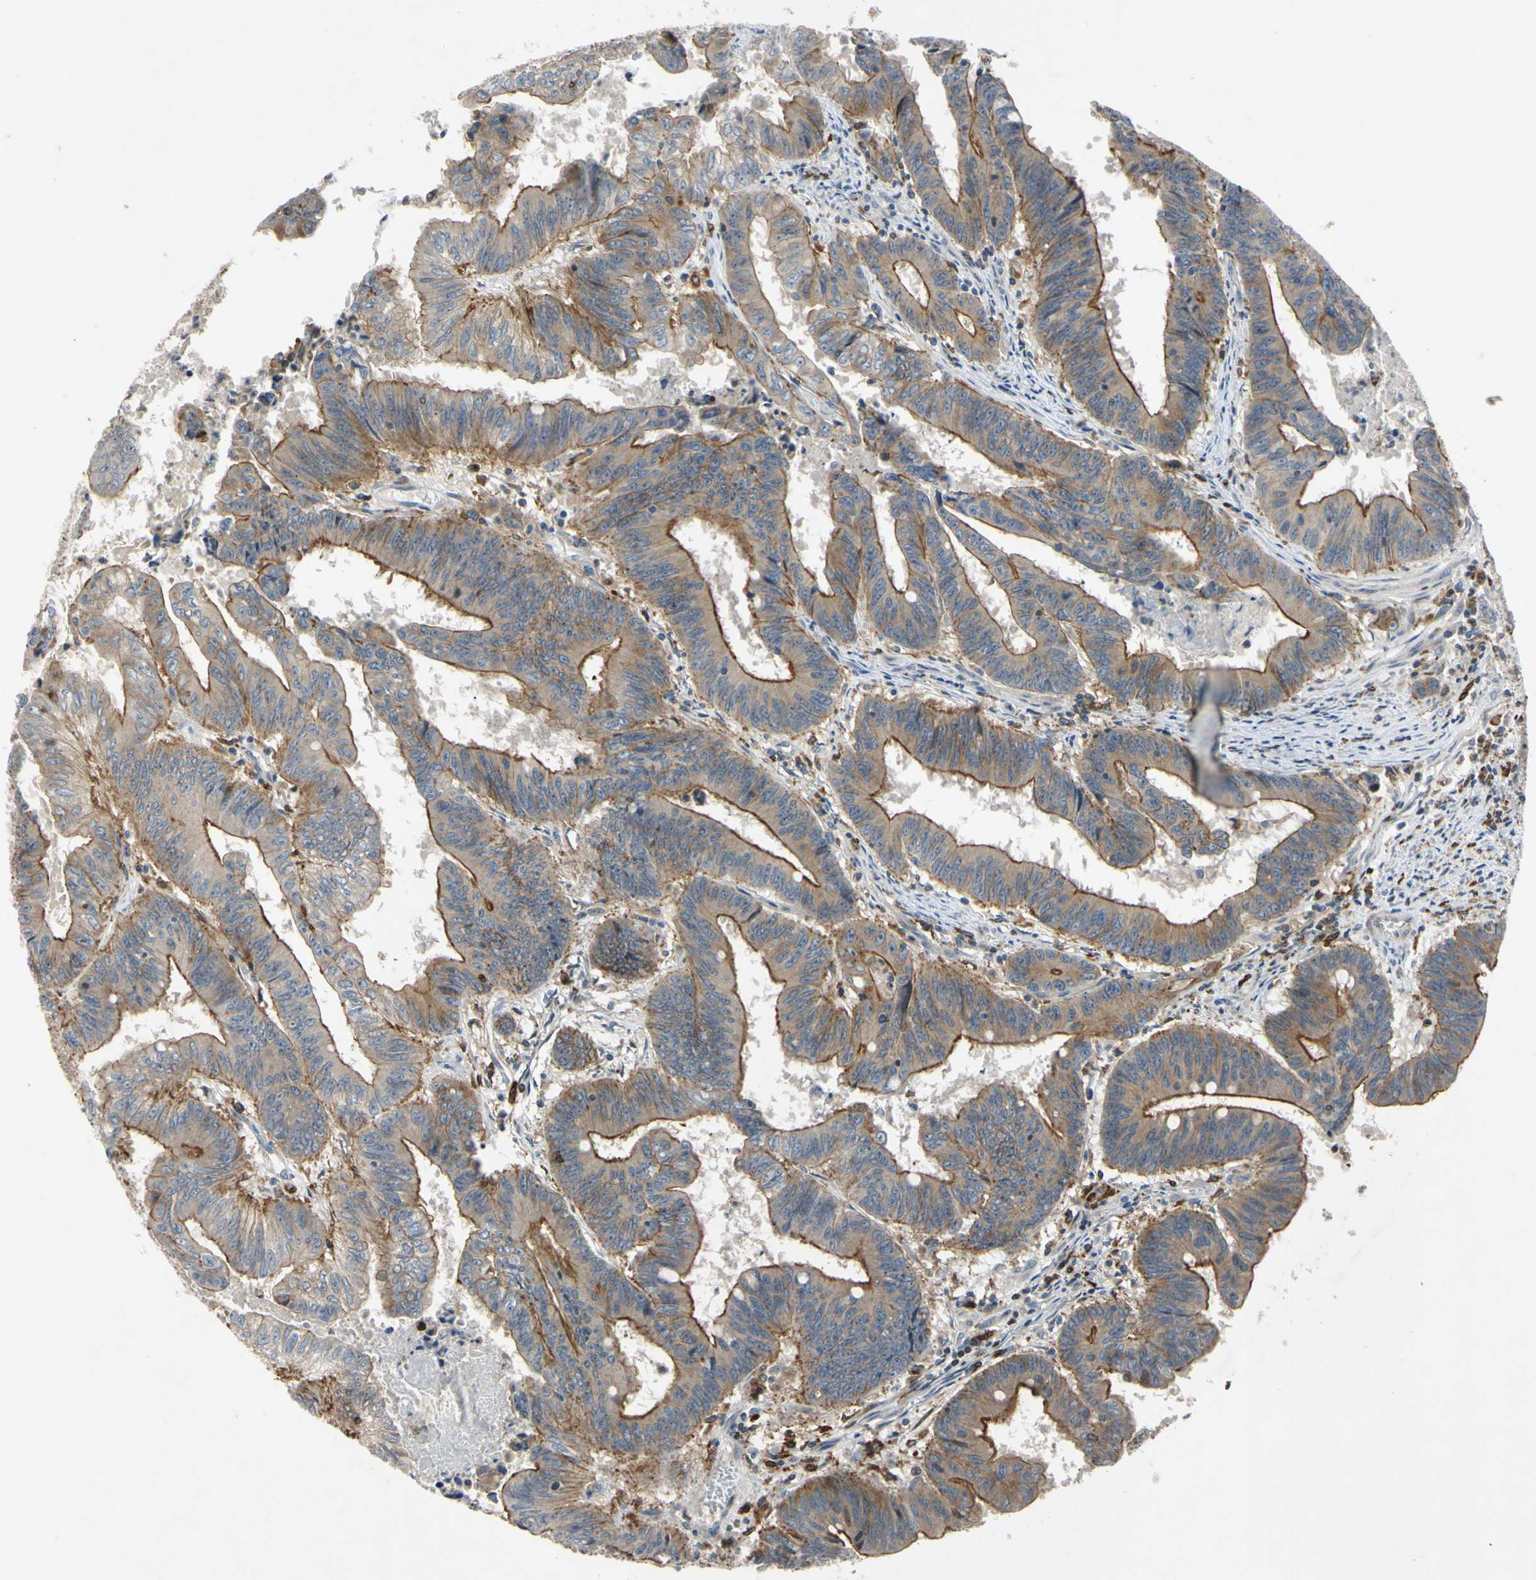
{"staining": {"intensity": "strong", "quantity": ">75%", "location": "cytoplasmic/membranous"}, "tissue": "colorectal cancer", "cell_type": "Tumor cells", "image_type": "cancer", "snomed": [{"axis": "morphology", "description": "Adenocarcinoma, NOS"}, {"axis": "topography", "description": "Colon"}], "caption": "Human colorectal cancer stained for a protein (brown) shows strong cytoplasmic/membranous positive staining in approximately >75% of tumor cells.", "gene": "PLXNA2", "patient": {"sex": "male", "age": 45}}